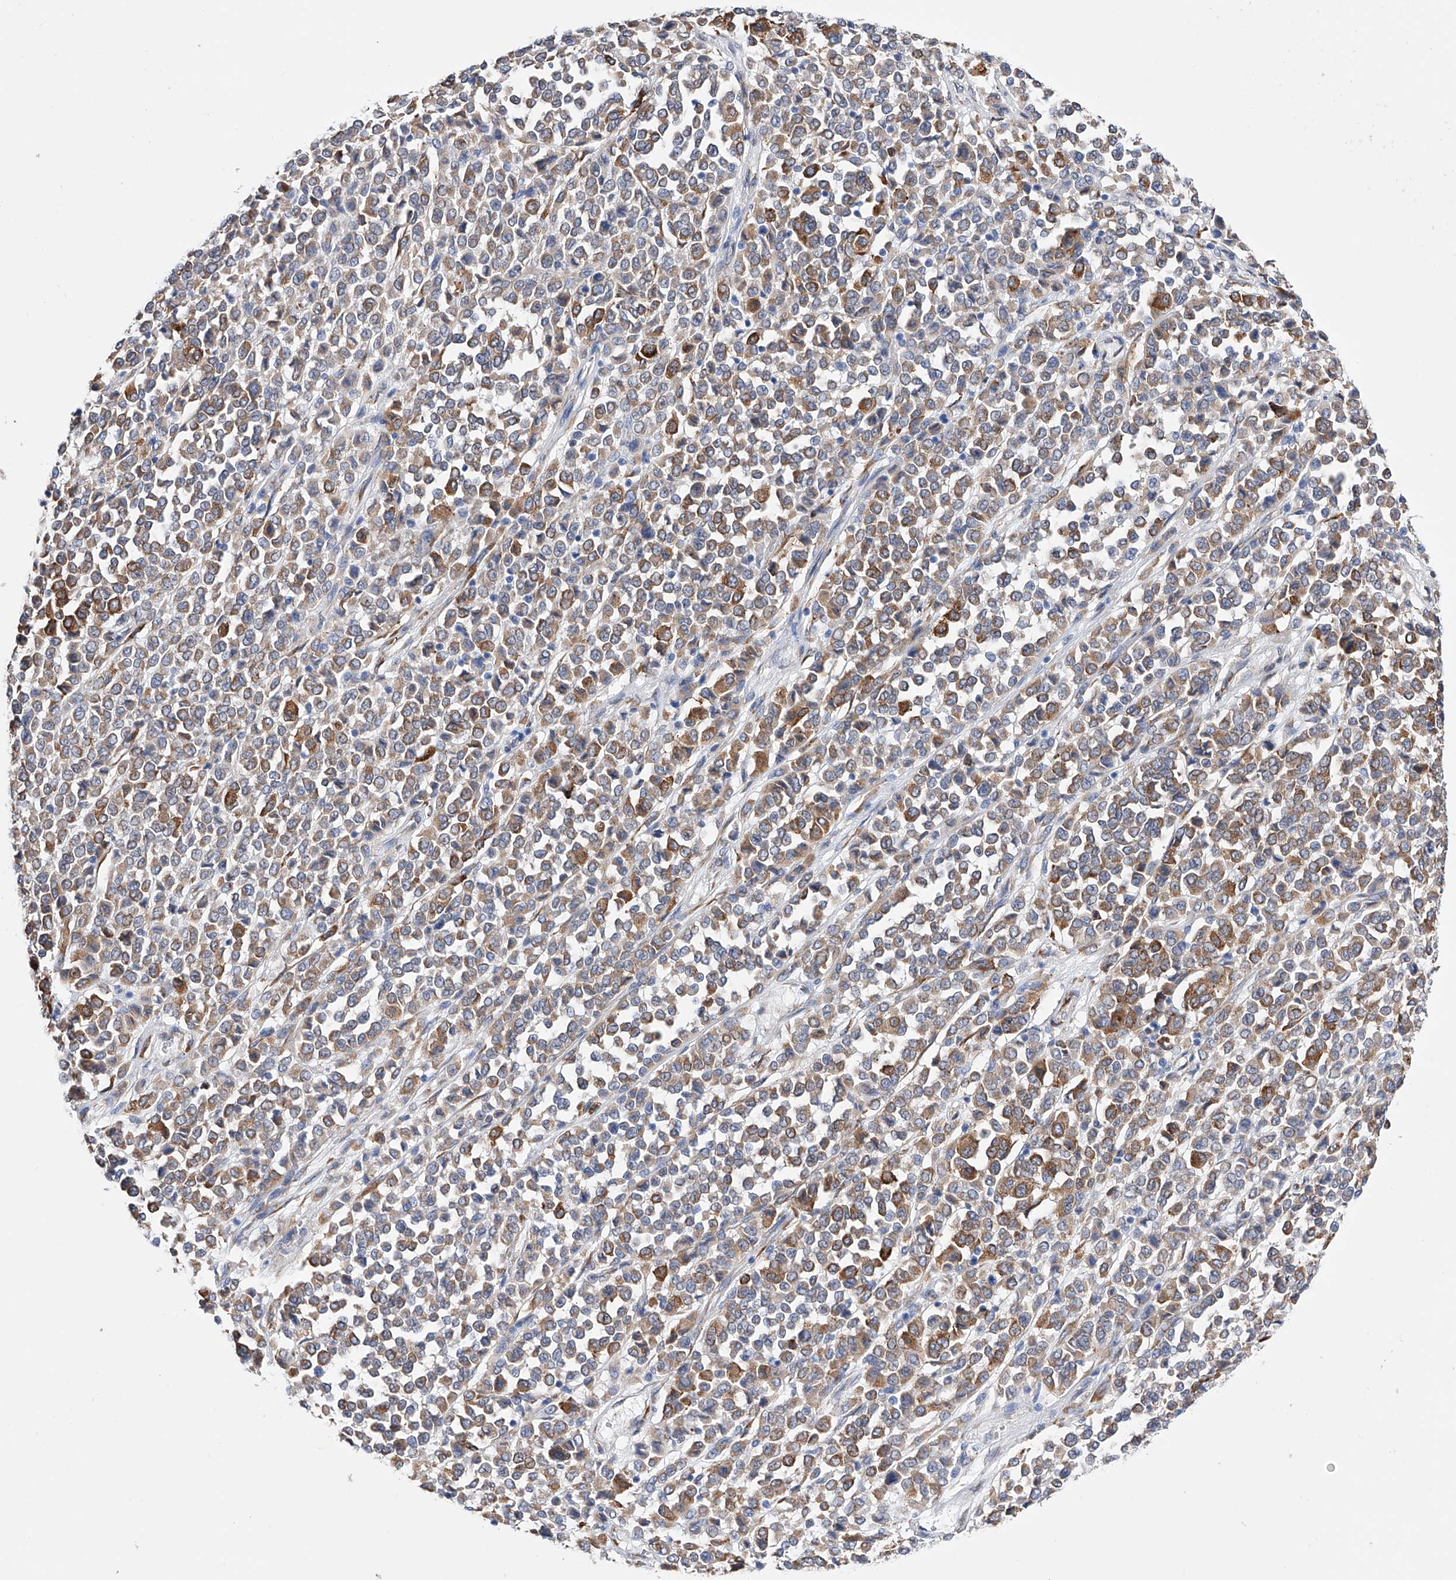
{"staining": {"intensity": "moderate", "quantity": "25%-75%", "location": "cytoplasmic/membranous"}, "tissue": "melanoma", "cell_type": "Tumor cells", "image_type": "cancer", "snomed": [{"axis": "morphology", "description": "Malignant melanoma, Metastatic site"}, {"axis": "topography", "description": "Pancreas"}], "caption": "This is an image of IHC staining of malignant melanoma (metastatic site), which shows moderate positivity in the cytoplasmic/membranous of tumor cells.", "gene": "PDIA5", "patient": {"sex": "female", "age": 30}}